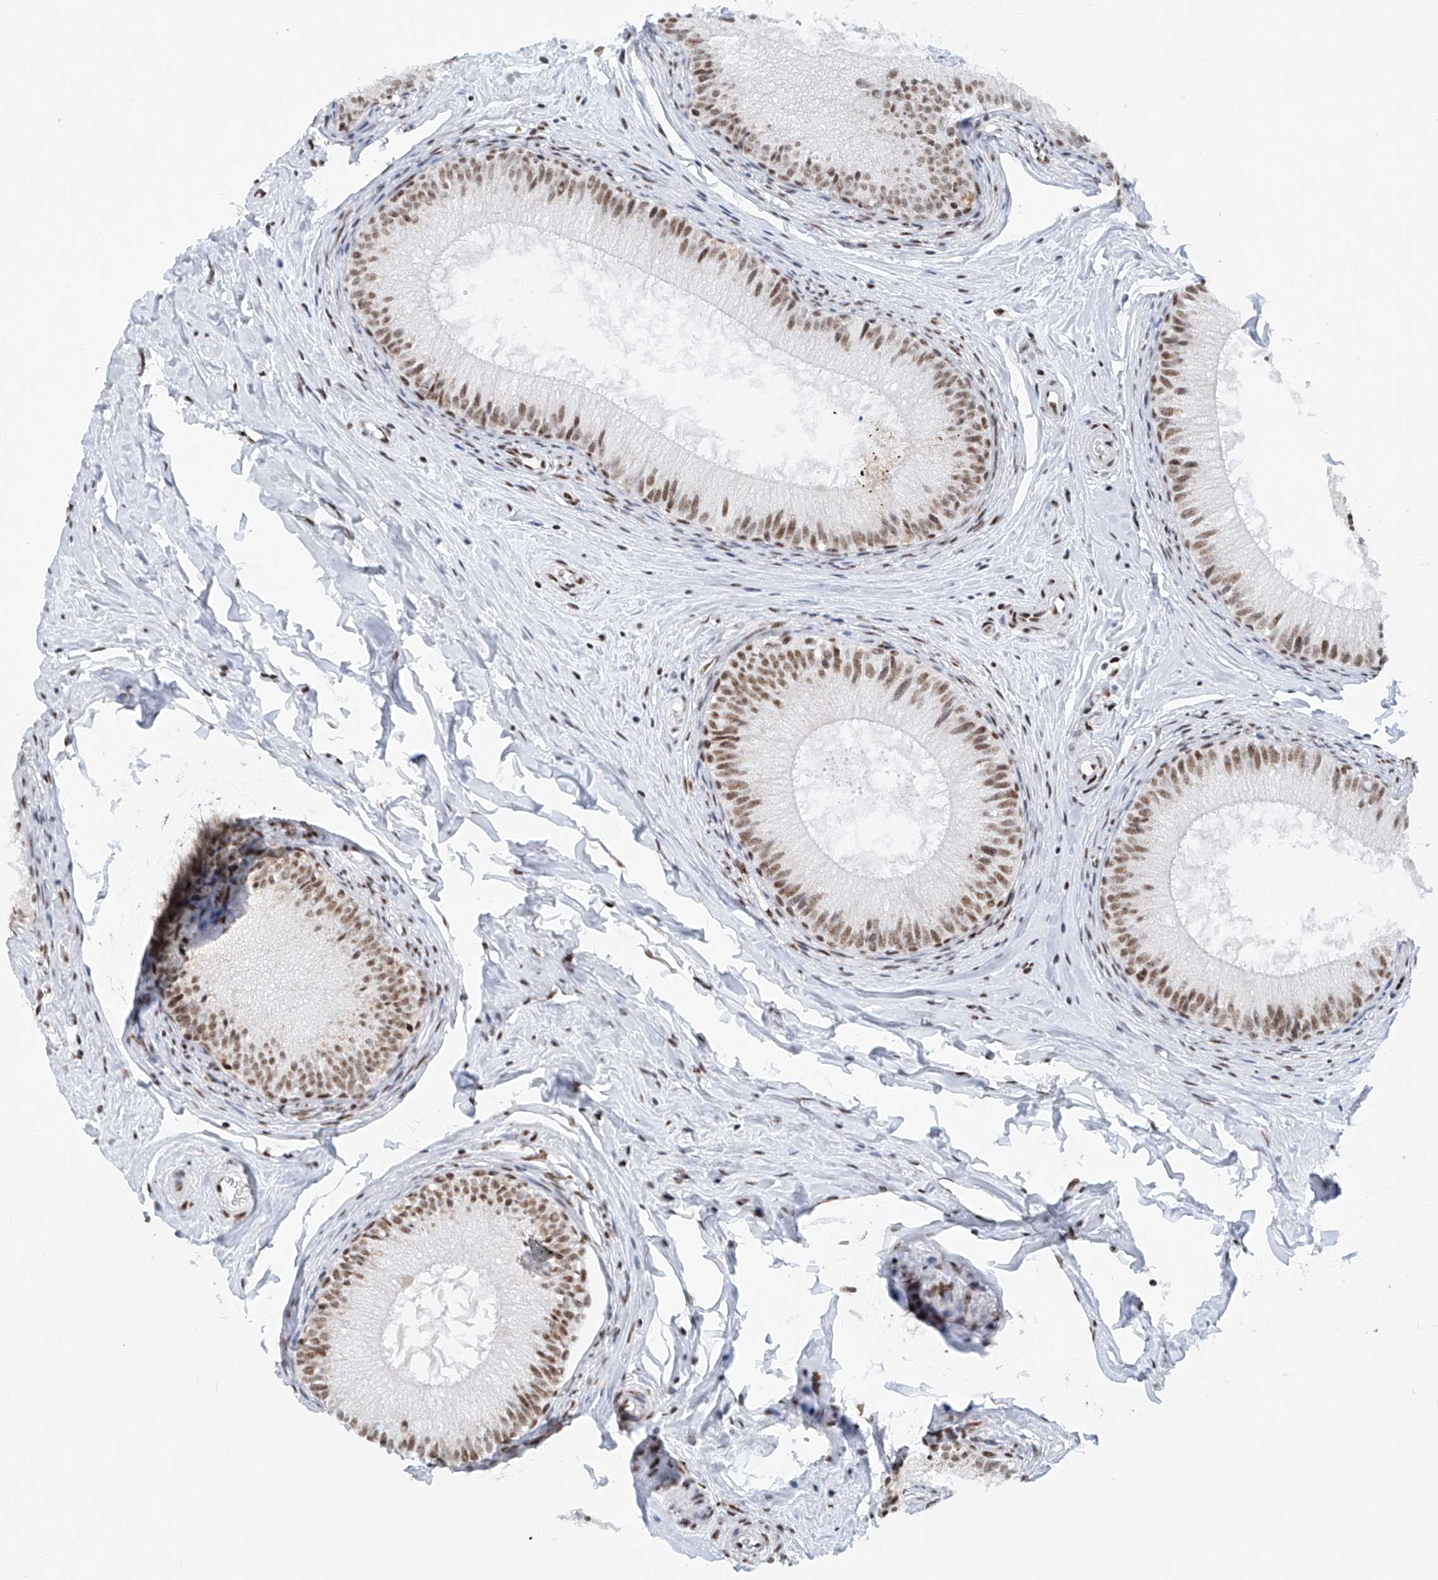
{"staining": {"intensity": "moderate", "quantity": ">75%", "location": "nuclear"}, "tissue": "epididymis", "cell_type": "Glandular cells", "image_type": "normal", "snomed": [{"axis": "morphology", "description": "Normal tissue, NOS"}, {"axis": "topography", "description": "Epididymis"}], "caption": "The histopathology image exhibits staining of unremarkable epididymis, revealing moderate nuclear protein positivity (brown color) within glandular cells.", "gene": "TAF4", "patient": {"sex": "male", "age": 34}}